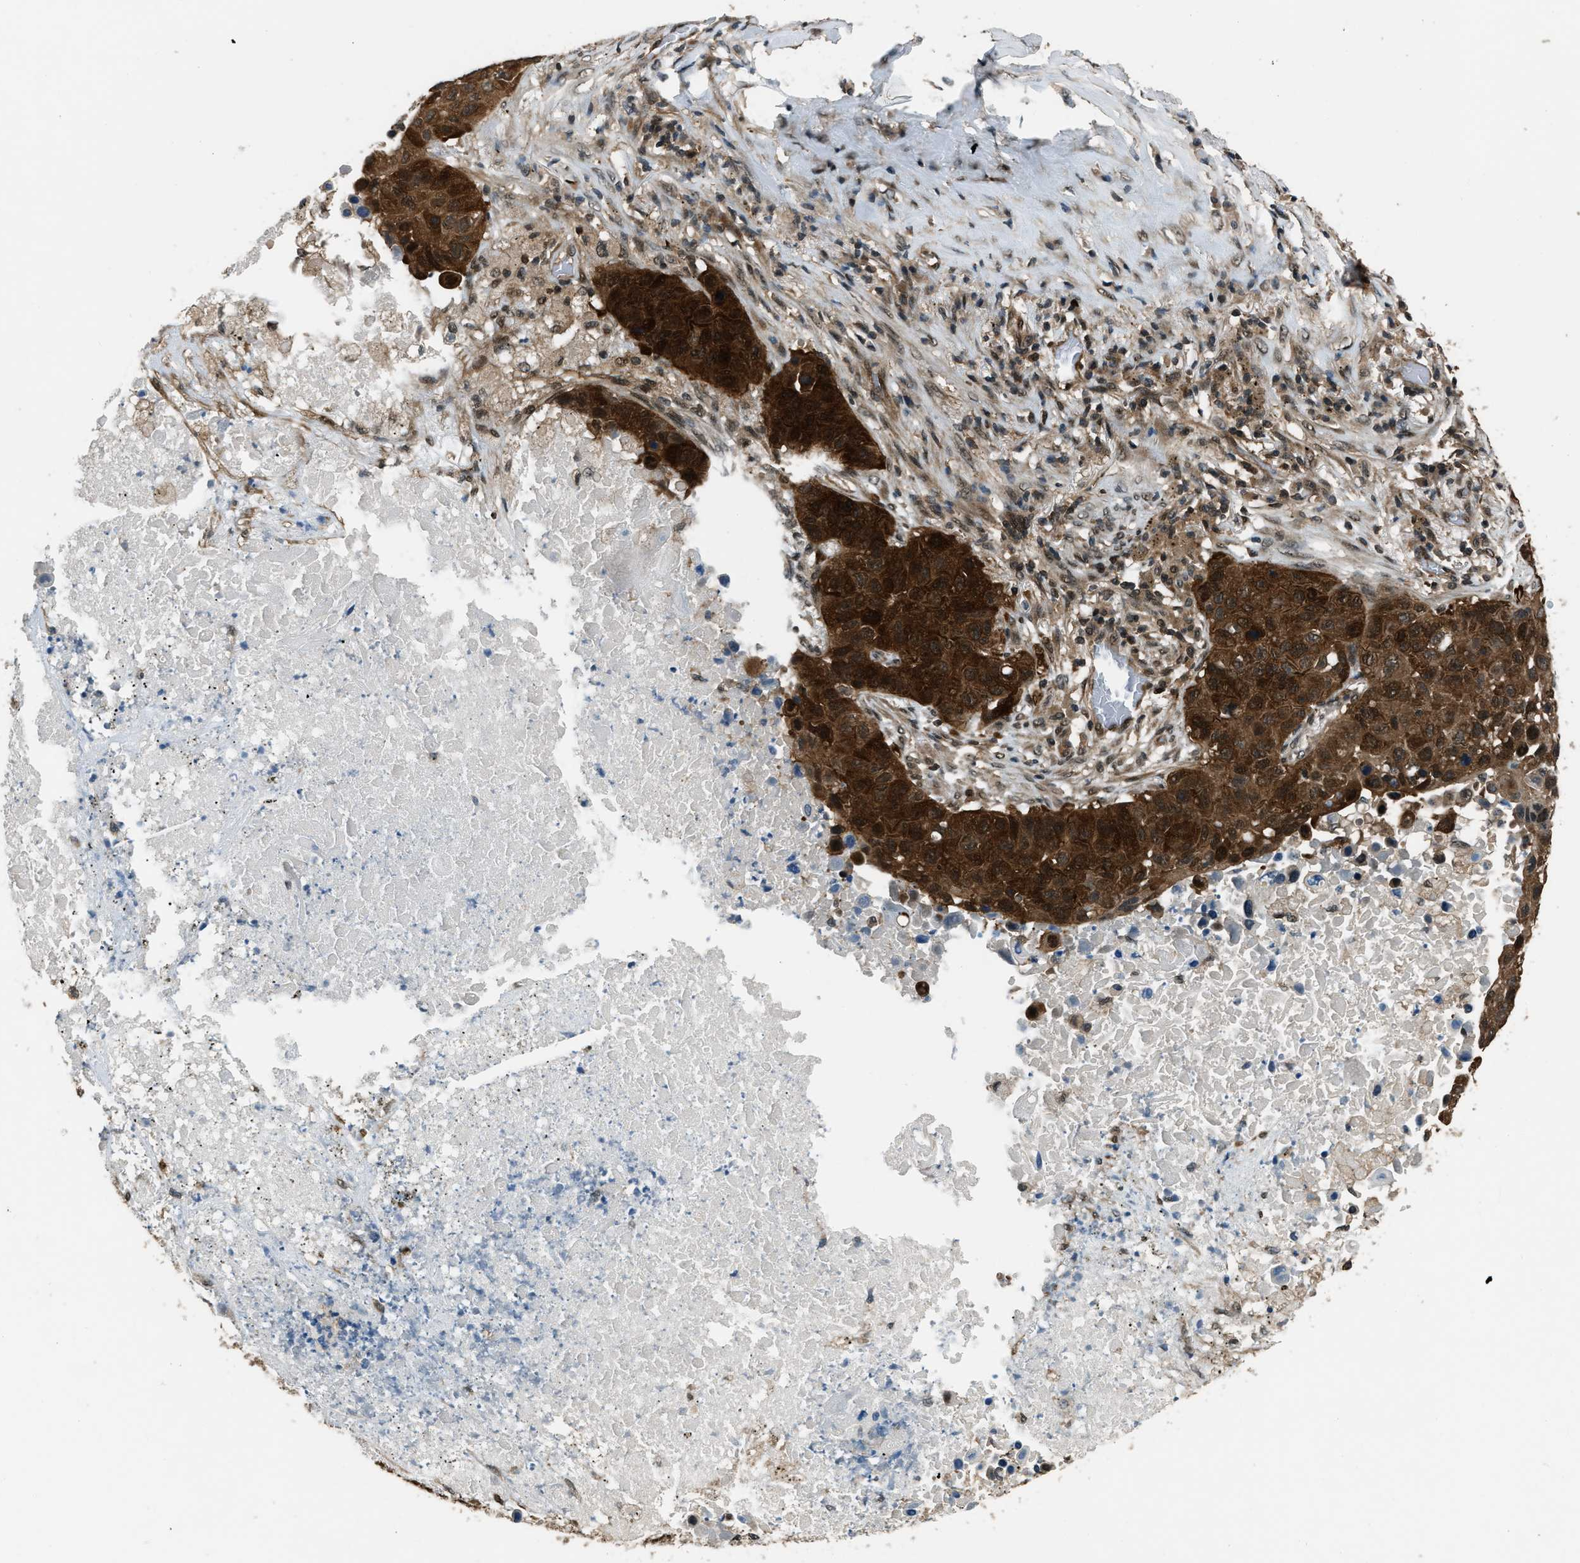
{"staining": {"intensity": "strong", "quantity": ">75%", "location": "cytoplasmic/membranous,nuclear"}, "tissue": "lung cancer", "cell_type": "Tumor cells", "image_type": "cancer", "snomed": [{"axis": "morphology", "description": "Squamous cell carcinoma, NOS"}, {"axis": "topography", "description": "Lung"}], "caption": "Lung squamous cell carcinoma stained with a protein marker shows strong staining in tumor cells.", "gene": "NUDCD3", "patient": {"sex": "male", "age": 57}}